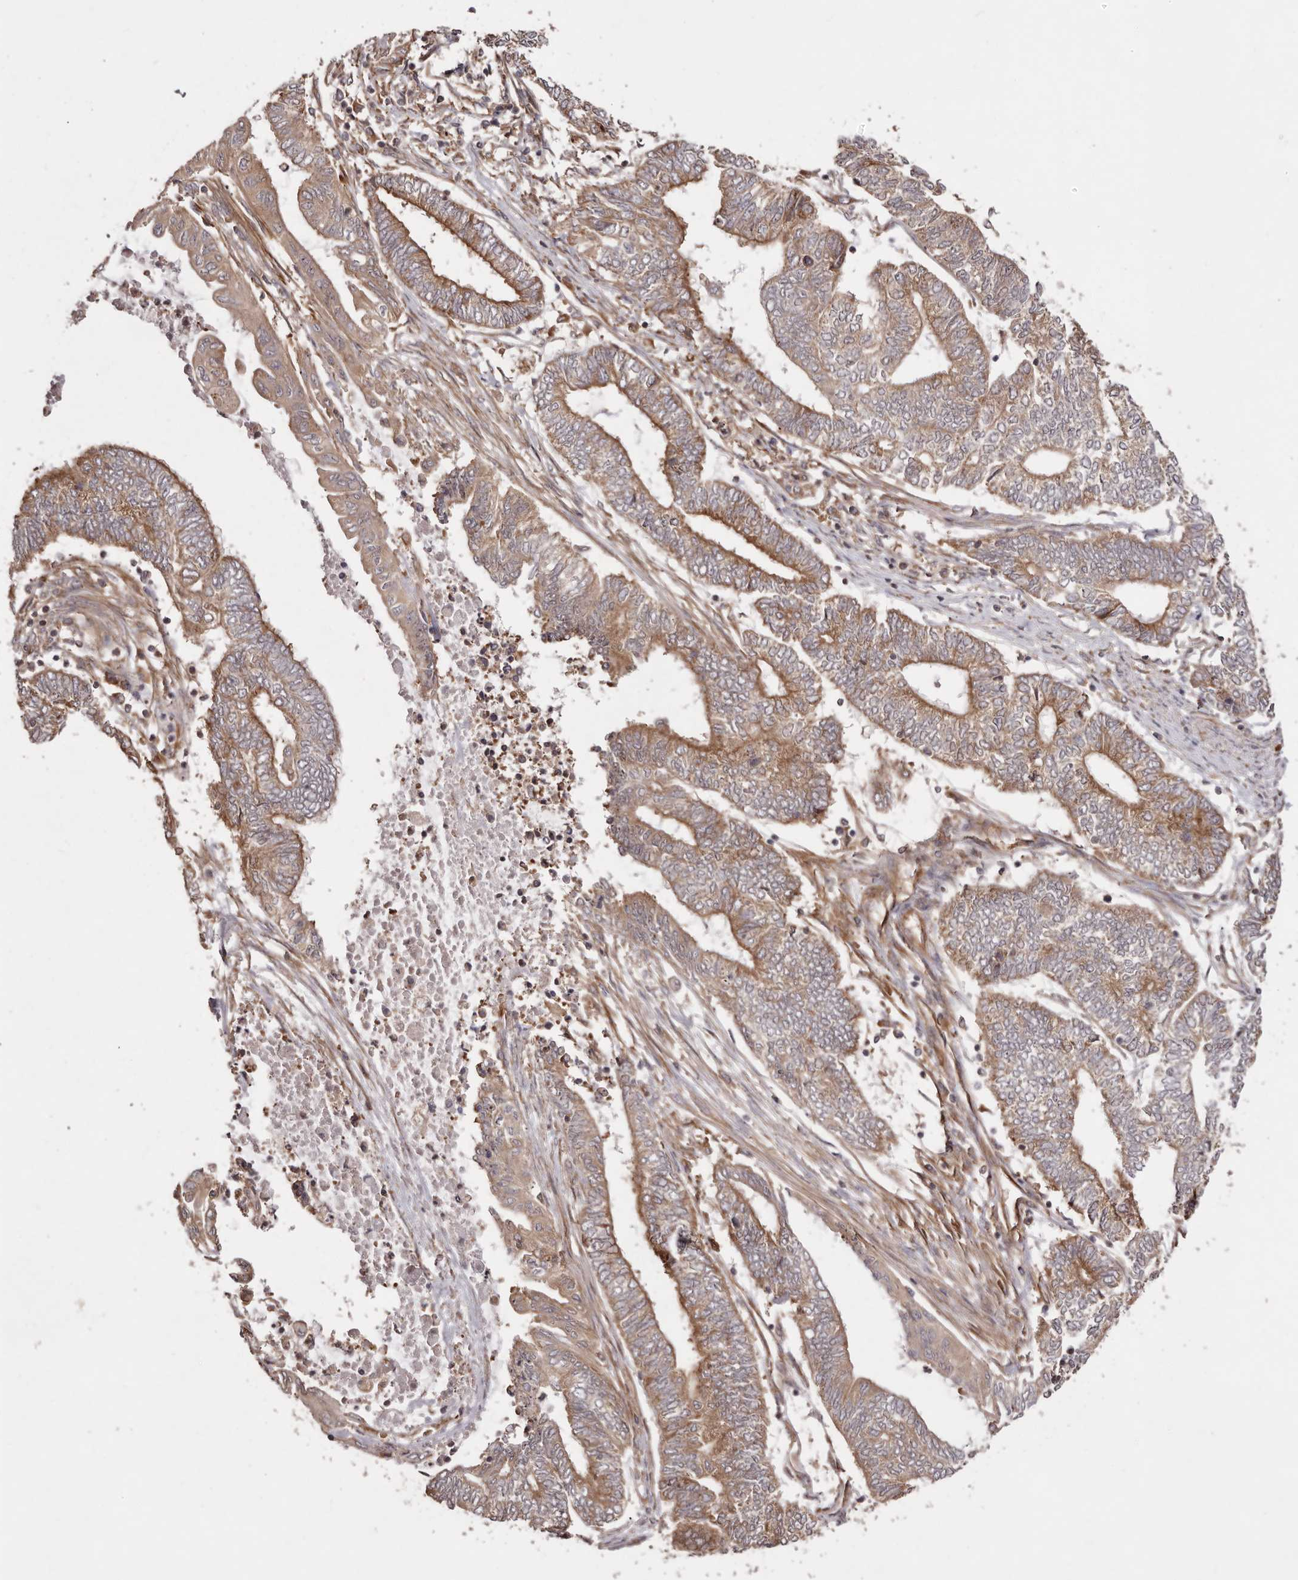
{"staining": {"intensity": "moderate", "quantity": ">75%", "location": "cytoplasmic/membranous"}, "tissue": "endometrial cancer", "cell_type": "Tumor cells", "image_type": "cancer", "snomed": [{"axis": "morphology", "description": "Adenocarcinoma, NOS"}, {"axis": "topography", "description": "Uterus"}, {"axis": "topography", "description": "Endometrium"}], "caption": "Approximately >75% of tumor cells in human endometrial cancer display moderate cytoplasmic/membranous protein expression as visualized by brown immunohistochemical staining.", "gene": "RPS6", "patient": {"sex": "female", "age": 70}}